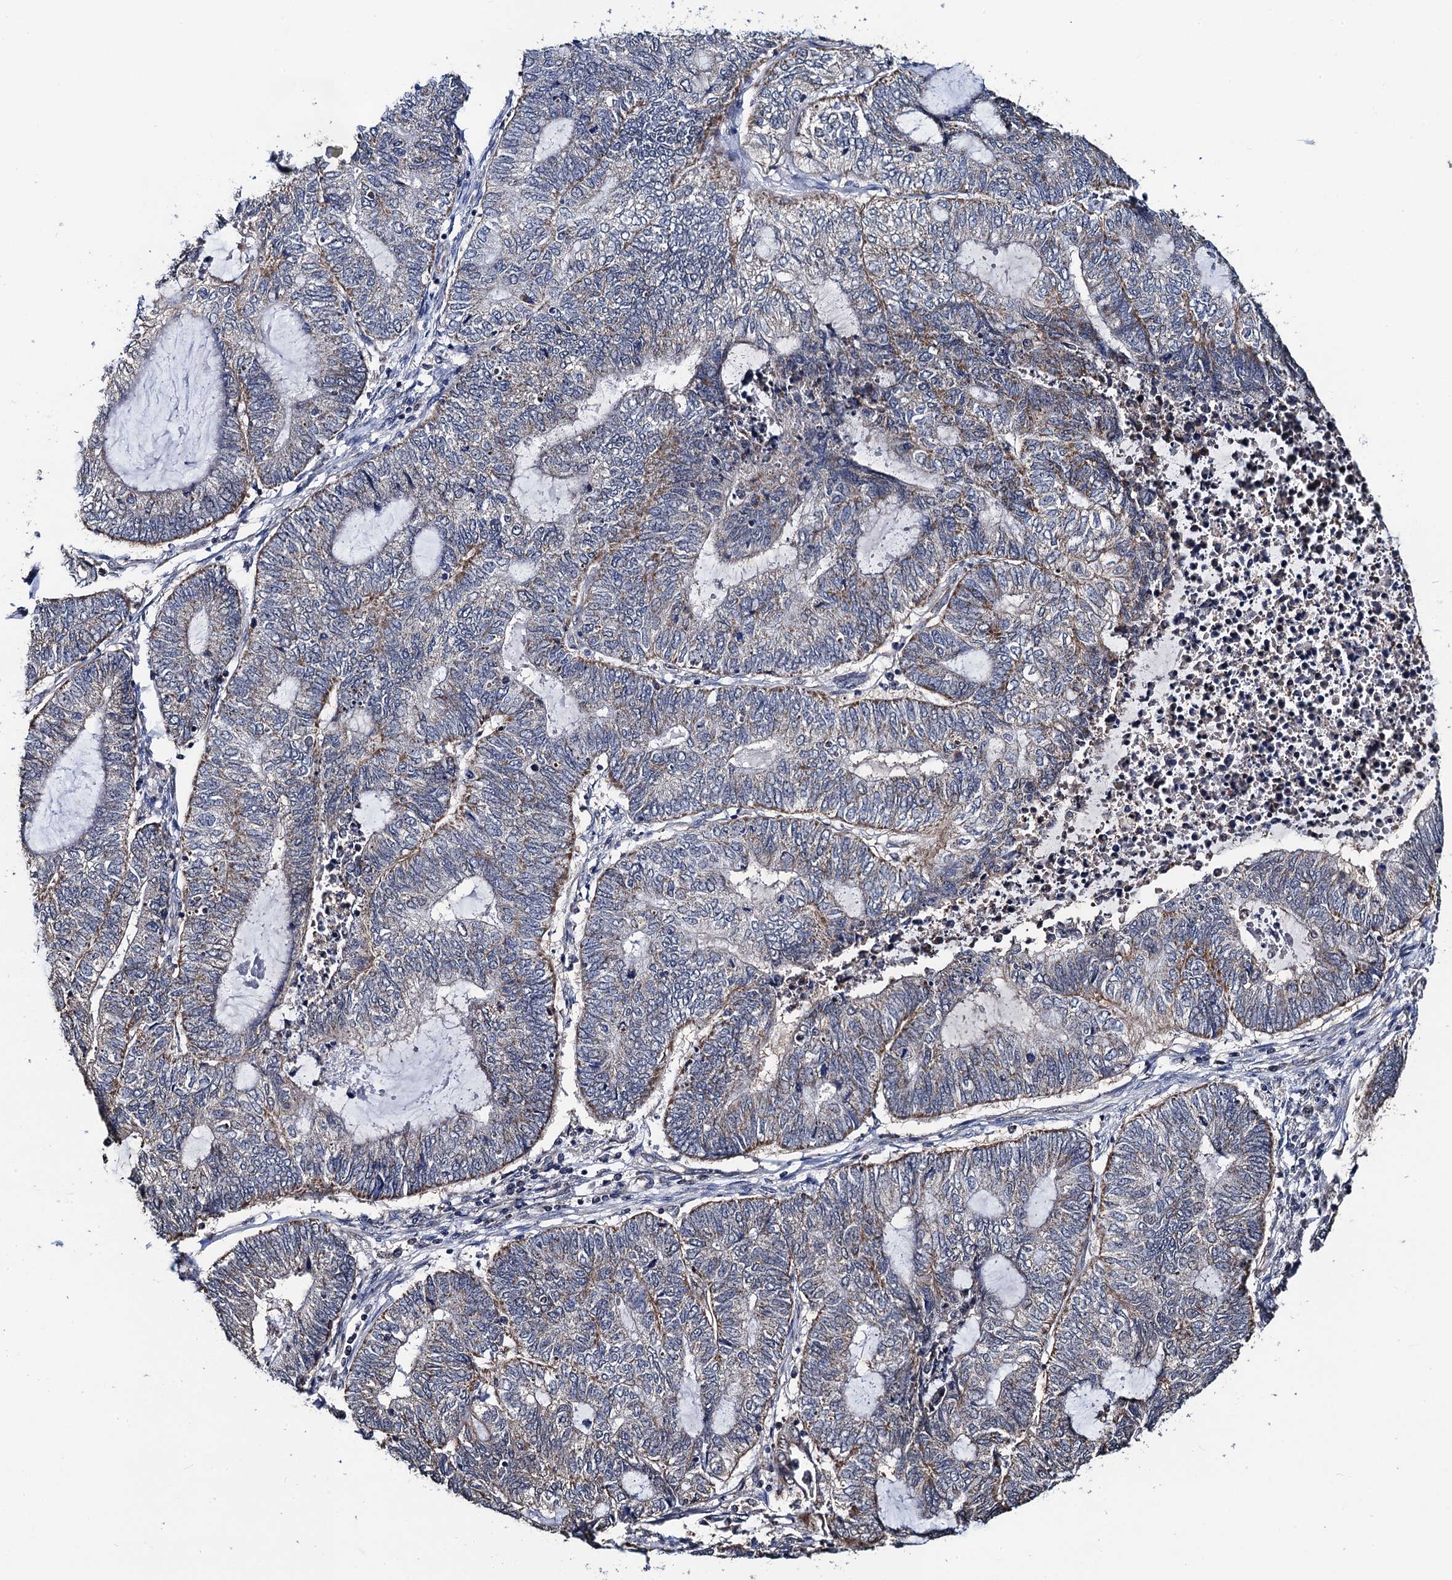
{"staining": {"intensity": "weak", "quantity": "25%-75%", "location": "cytoplasmic/membranous"}, "tissue": "endometrial cancer", "cell_type": "Tumor cells", "image_type": "cancer", "snomed": [{"axis": "morphology", "description": "Adenocarcinoma, NOS"}, {"axis": "topography", "description": "Uterus"}, {"axis": "topography", "description": "Endometrium"}], "caption": "Immunohistochemical staining of human endometrial cancer reveals low levels of weak cytoplasmic/membranous protein expression in about 25%-75% of tumor cells.", "gene": "PTCD3", "patient": {"sex": "female", "age": 70}}